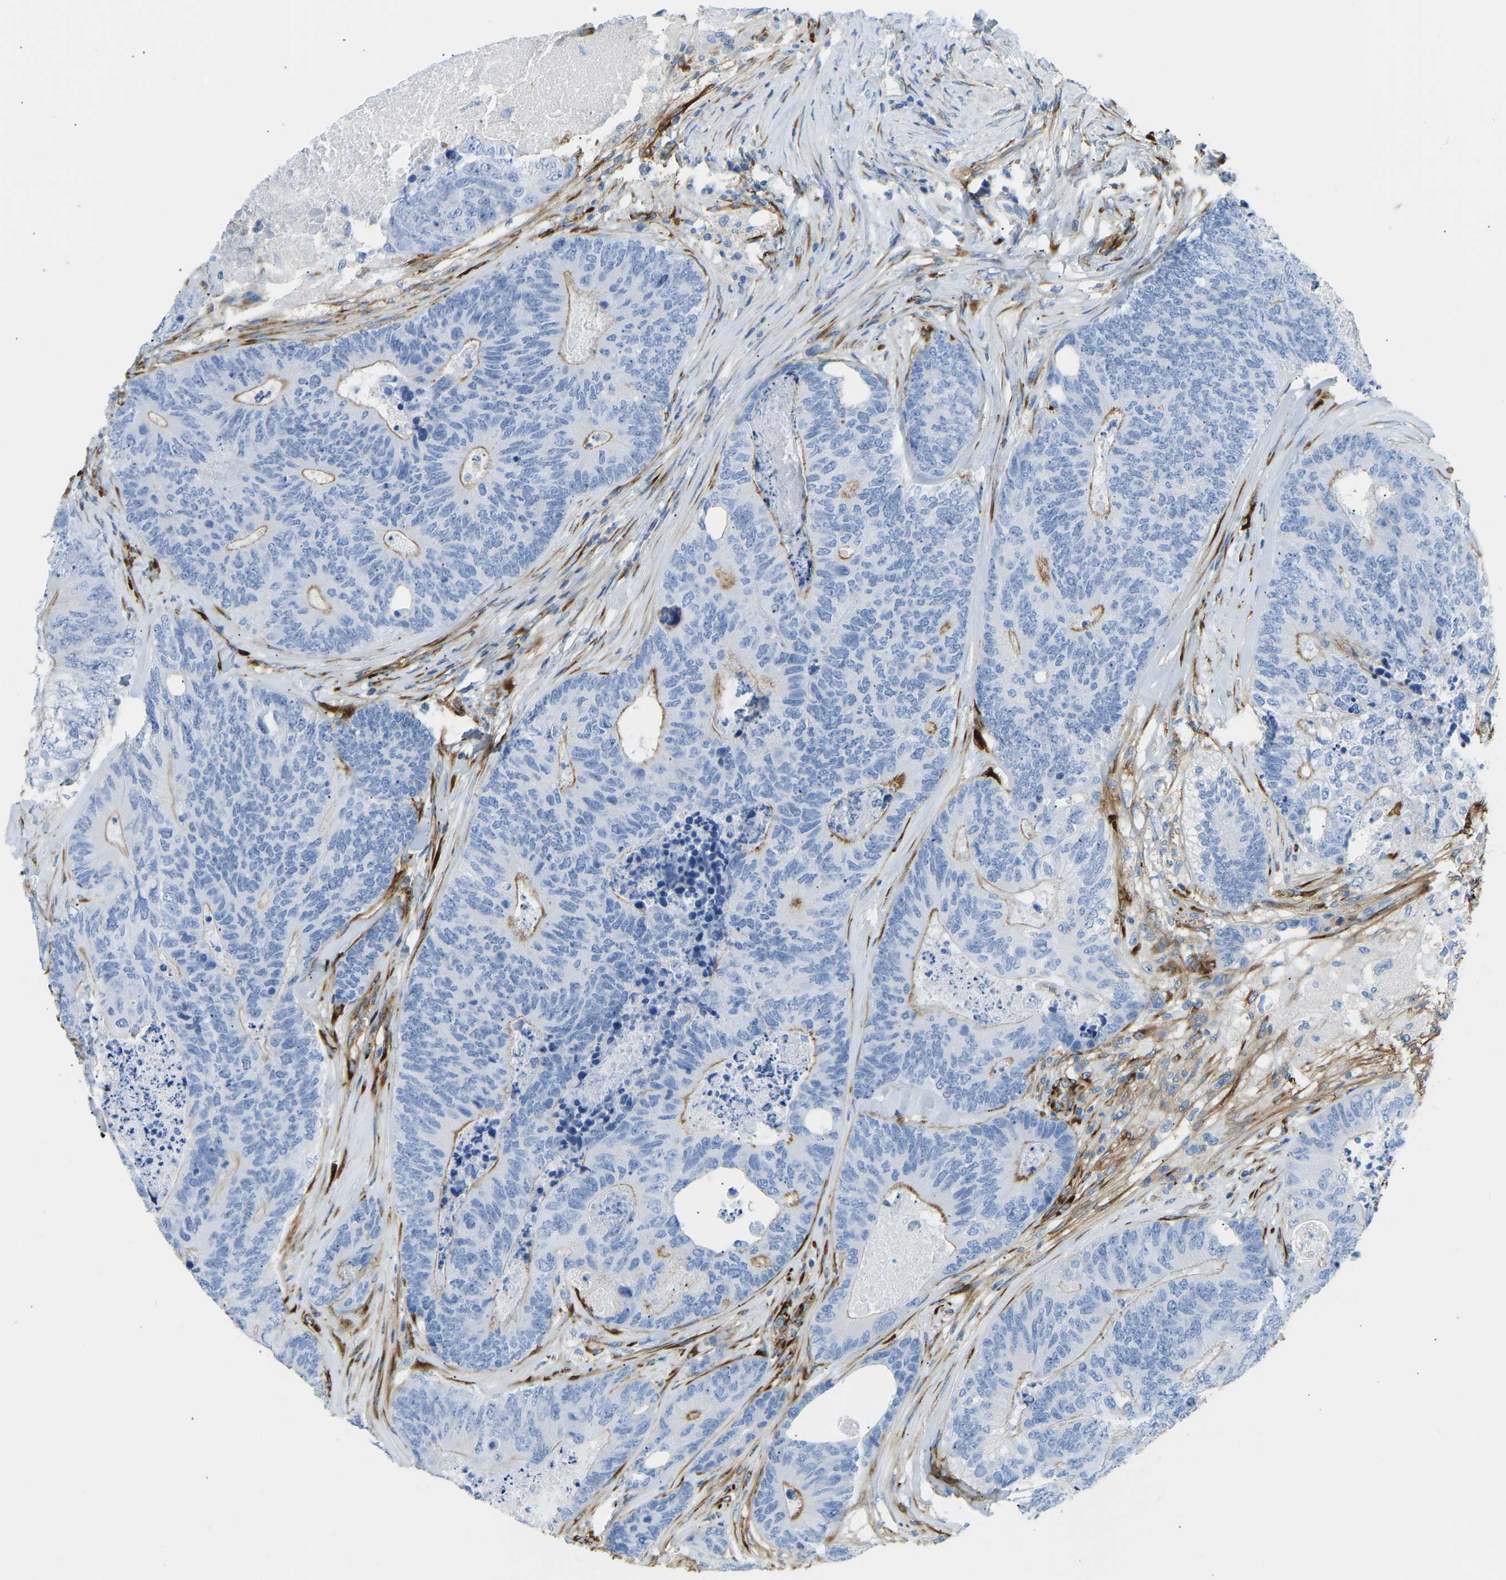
{"staining": {"intensity": "moderate", "quantity": "<25%", "location": "cytoplasmic/membranous"}, "tissue": "colorectal cancer", "cell_type": "Tumor cells", "image_type": "cancer", "snomed": [{"axis": "morphology", "description": "Adenocarcinoma, NOS"}, {"axis": "topography", "description": "Colon"}], "caption": "Immunohistochemistry of adenocarcinoma (colorectal) shows low levels of moderate cytoplasmic/membranous expression in about <25% of tumor cells.", "gene": "COL15A1", "patient": {"sex": "female", "age": 67}}